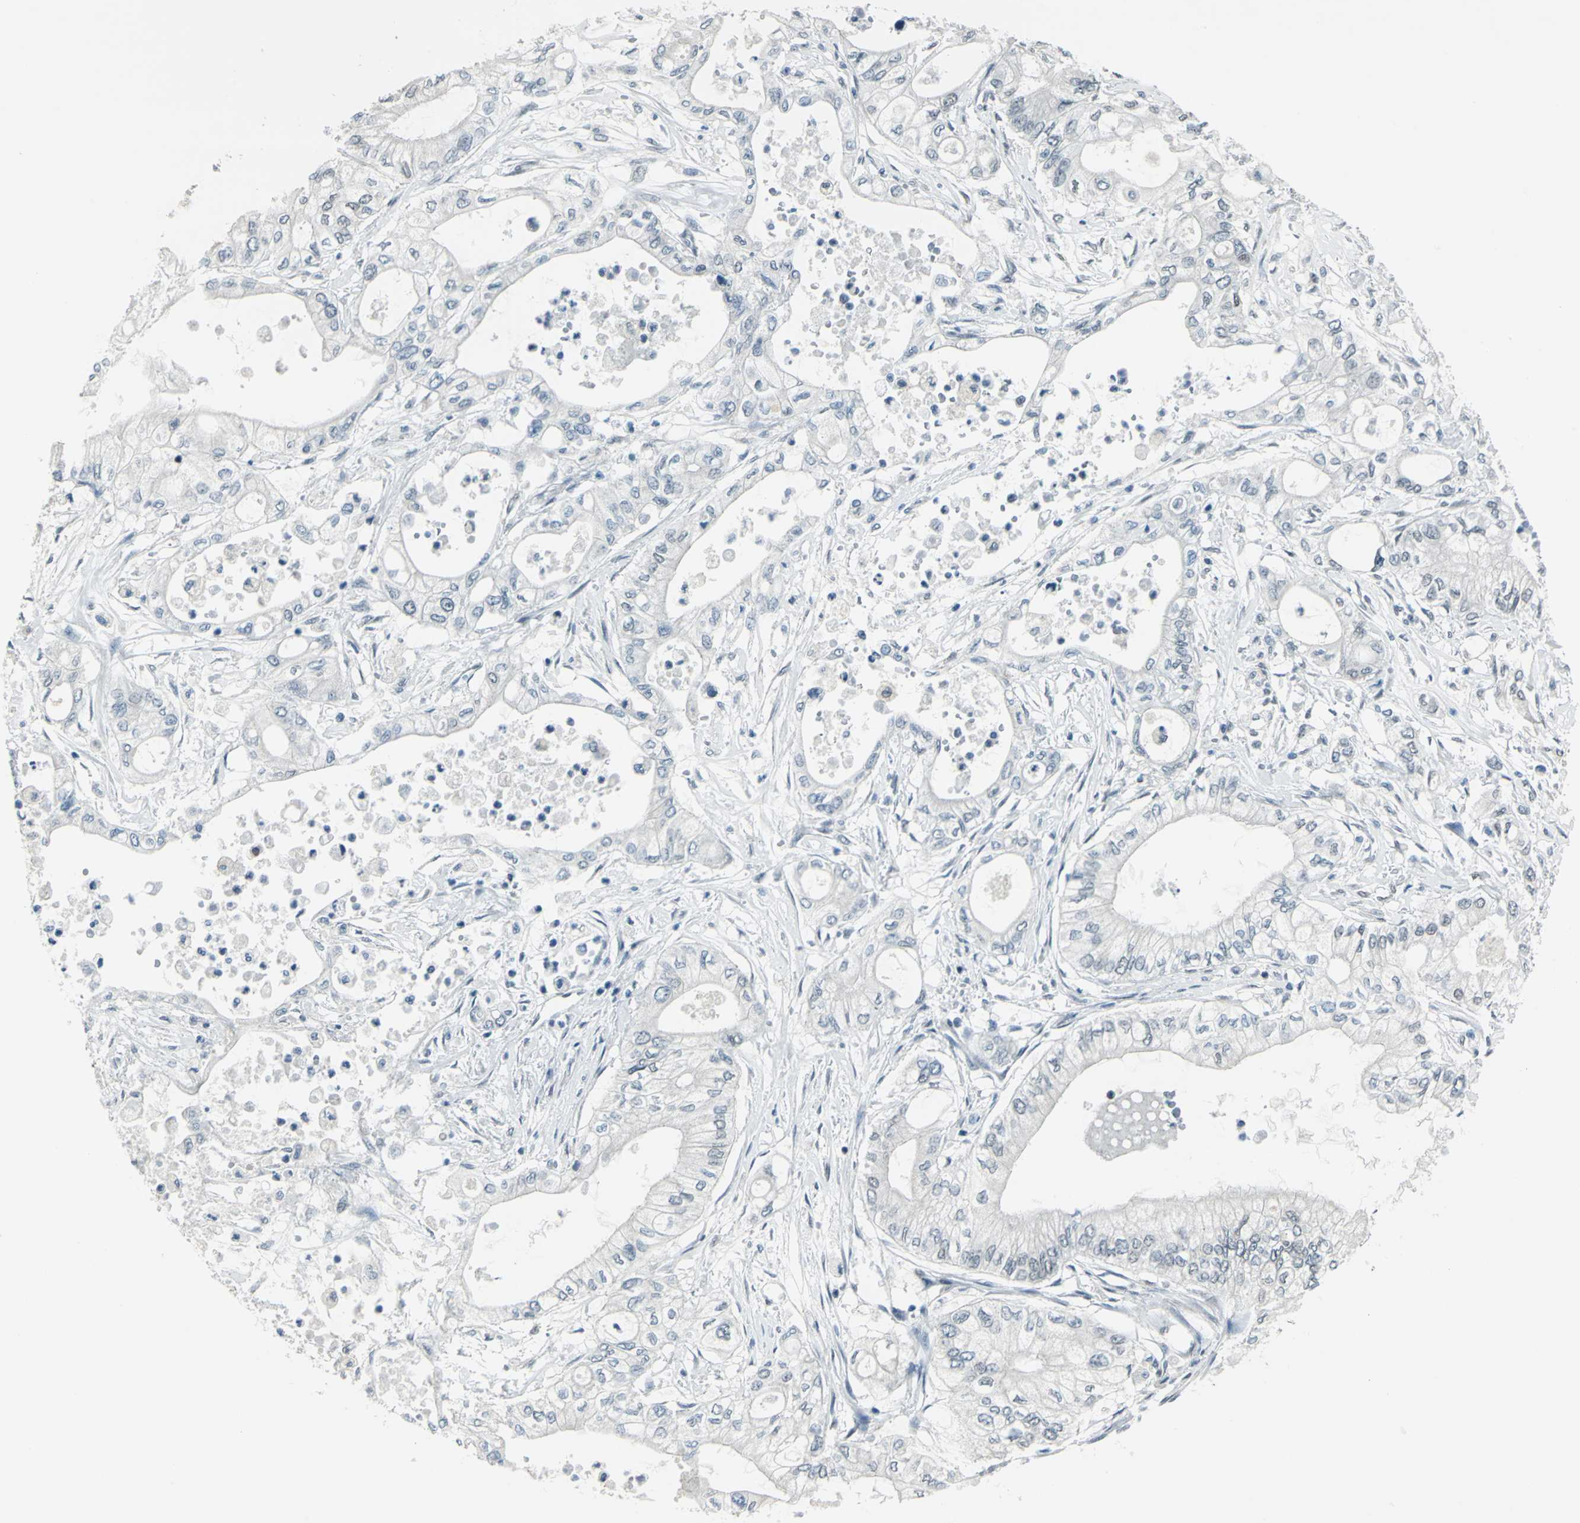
{"staining": {"intensity": "weak", "quantity": "25%-75%", "location": "nuclear"}, "tissue": "pancreatic cancer", "cell_type": "Tumor cells", "image_type": "cancer", "snomed": [{"axis": "morphology", "description": "Adenocarcinoma, NOS"}, {"axis": "topography", "description": "Pancreas"}], "caption": "Weak nuclear protein positivity is seen in about 25%-75% of tumor cells in pancreatic cancer.", "gene": "ADNP", "patient": {"sex": "male", "age": 79}}